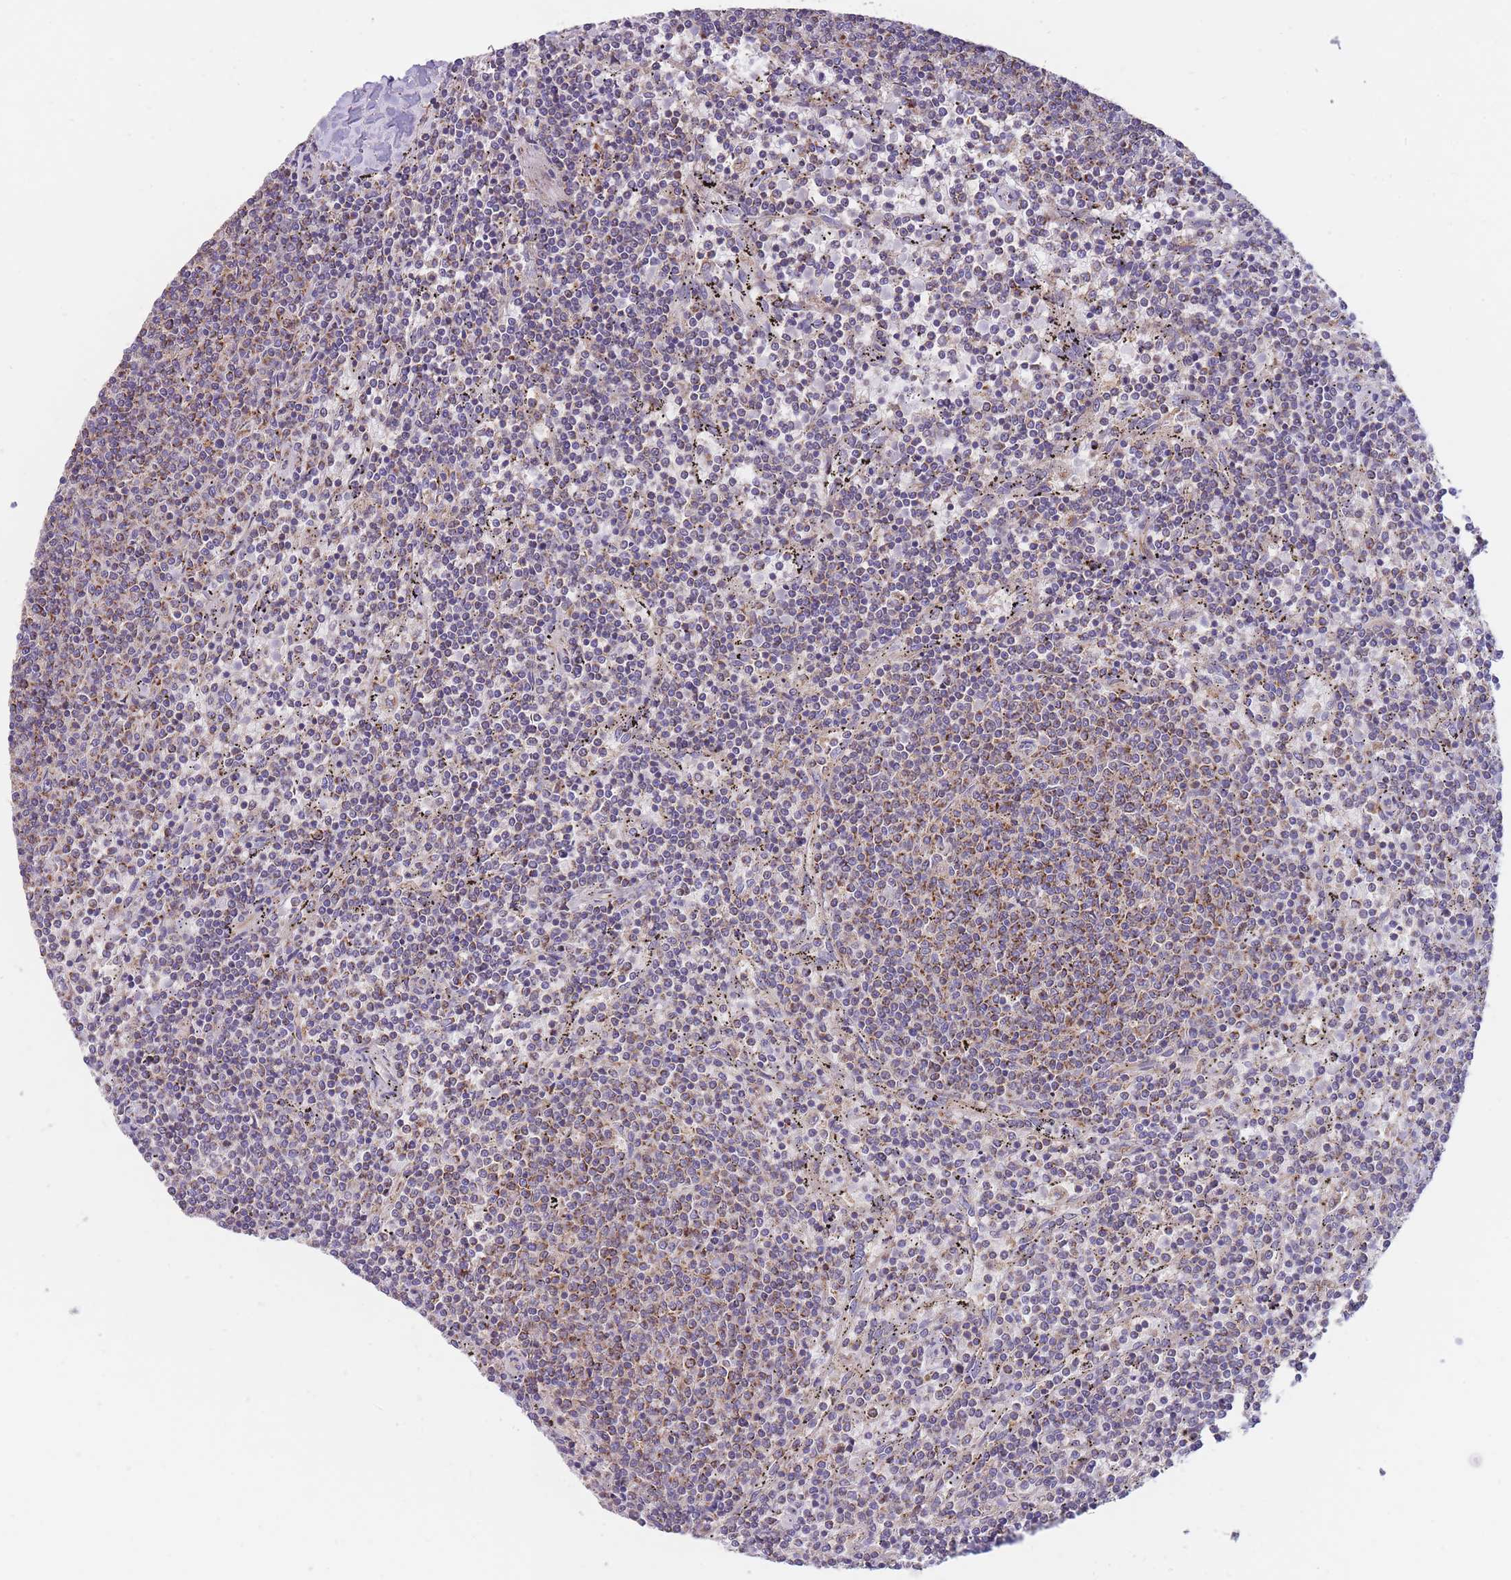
{"staining": {"intensity": "moderate", "quantity": "25%-75%", "location": "cytoplasmic/membranous"}, "tissue": "lymphoma", "cell_type": "Tumor cells", "image_type": "cancer", "snomed": [{"axis": "morphology", "description": "Malignant lymphoma, non-Hodgkin's type, Low grade"}, {"axis": "topography", "description": "Spleen"}], "caption": "Human malignant lymphoma, non-Hodgkin's type (low-grade) stained for a protein (brown) demonstrates moderate cytoplasmic/membranous positive staining in about 25%-75% of tumor cells.", "gene": "SLC25A42", "patient": {"sex": "female", "age": 50}}